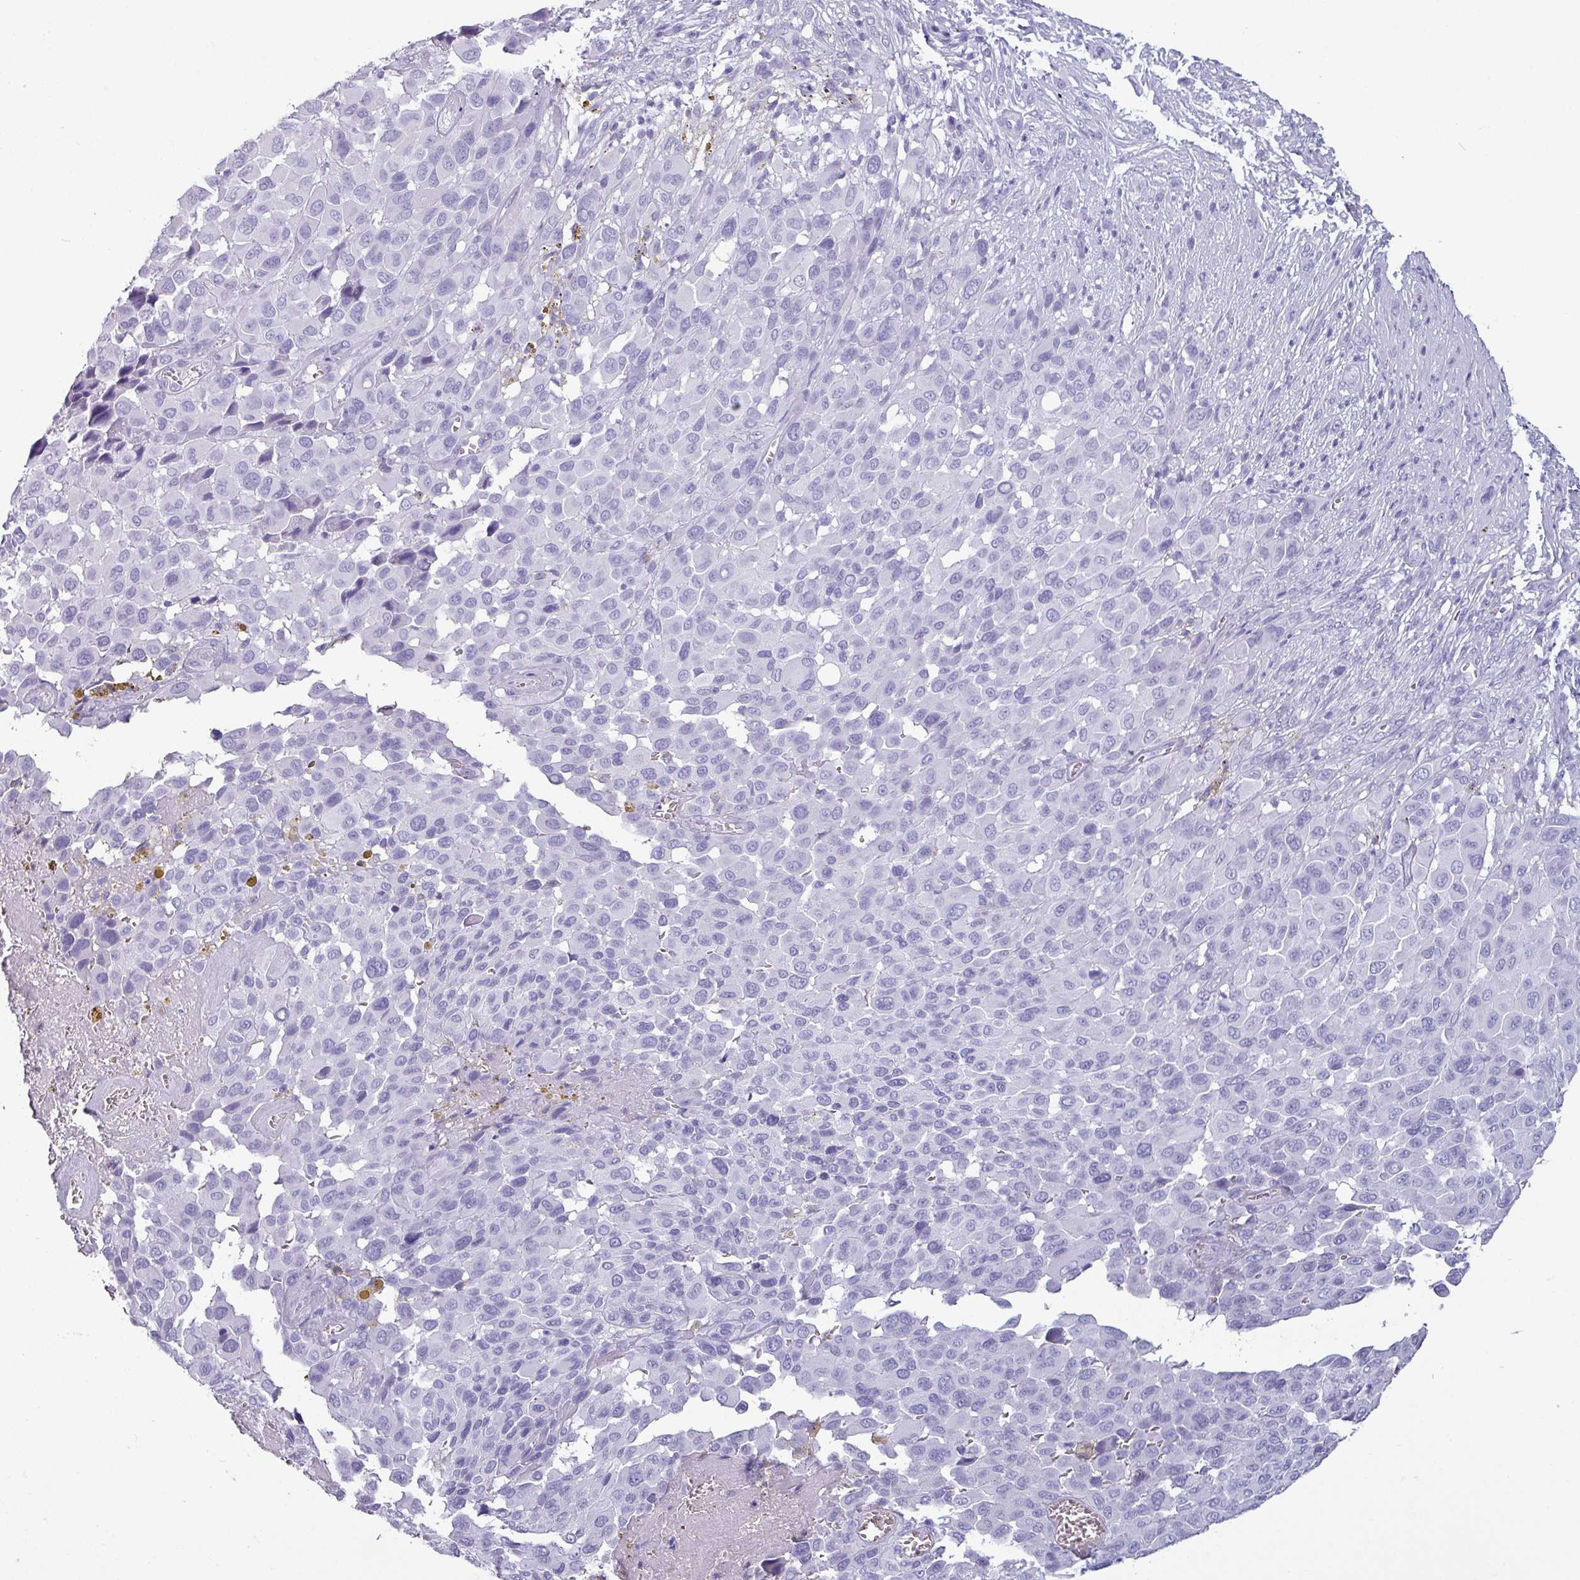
{"staining": {"intensity": "negative", "quantity": "none", "location": "none"}, "tissue": "melanoma", "cell_type": "Tumor cells", "image_type": "cancer", "snomed": [{"axis": "morphology", "description": "Malignant melanoma, NOS"}, {"axis": "topography", "description": "Skin of trunk"}], "caption": "IHC of malignant melanoma shows no positivity in tumor cells. (Brightfield microscopy of DAB (3,3'-diaminobenzidine) IHC at high magnification).", "gene": "CRYBB2", "patient": {"sex": "male", "age": 71}}